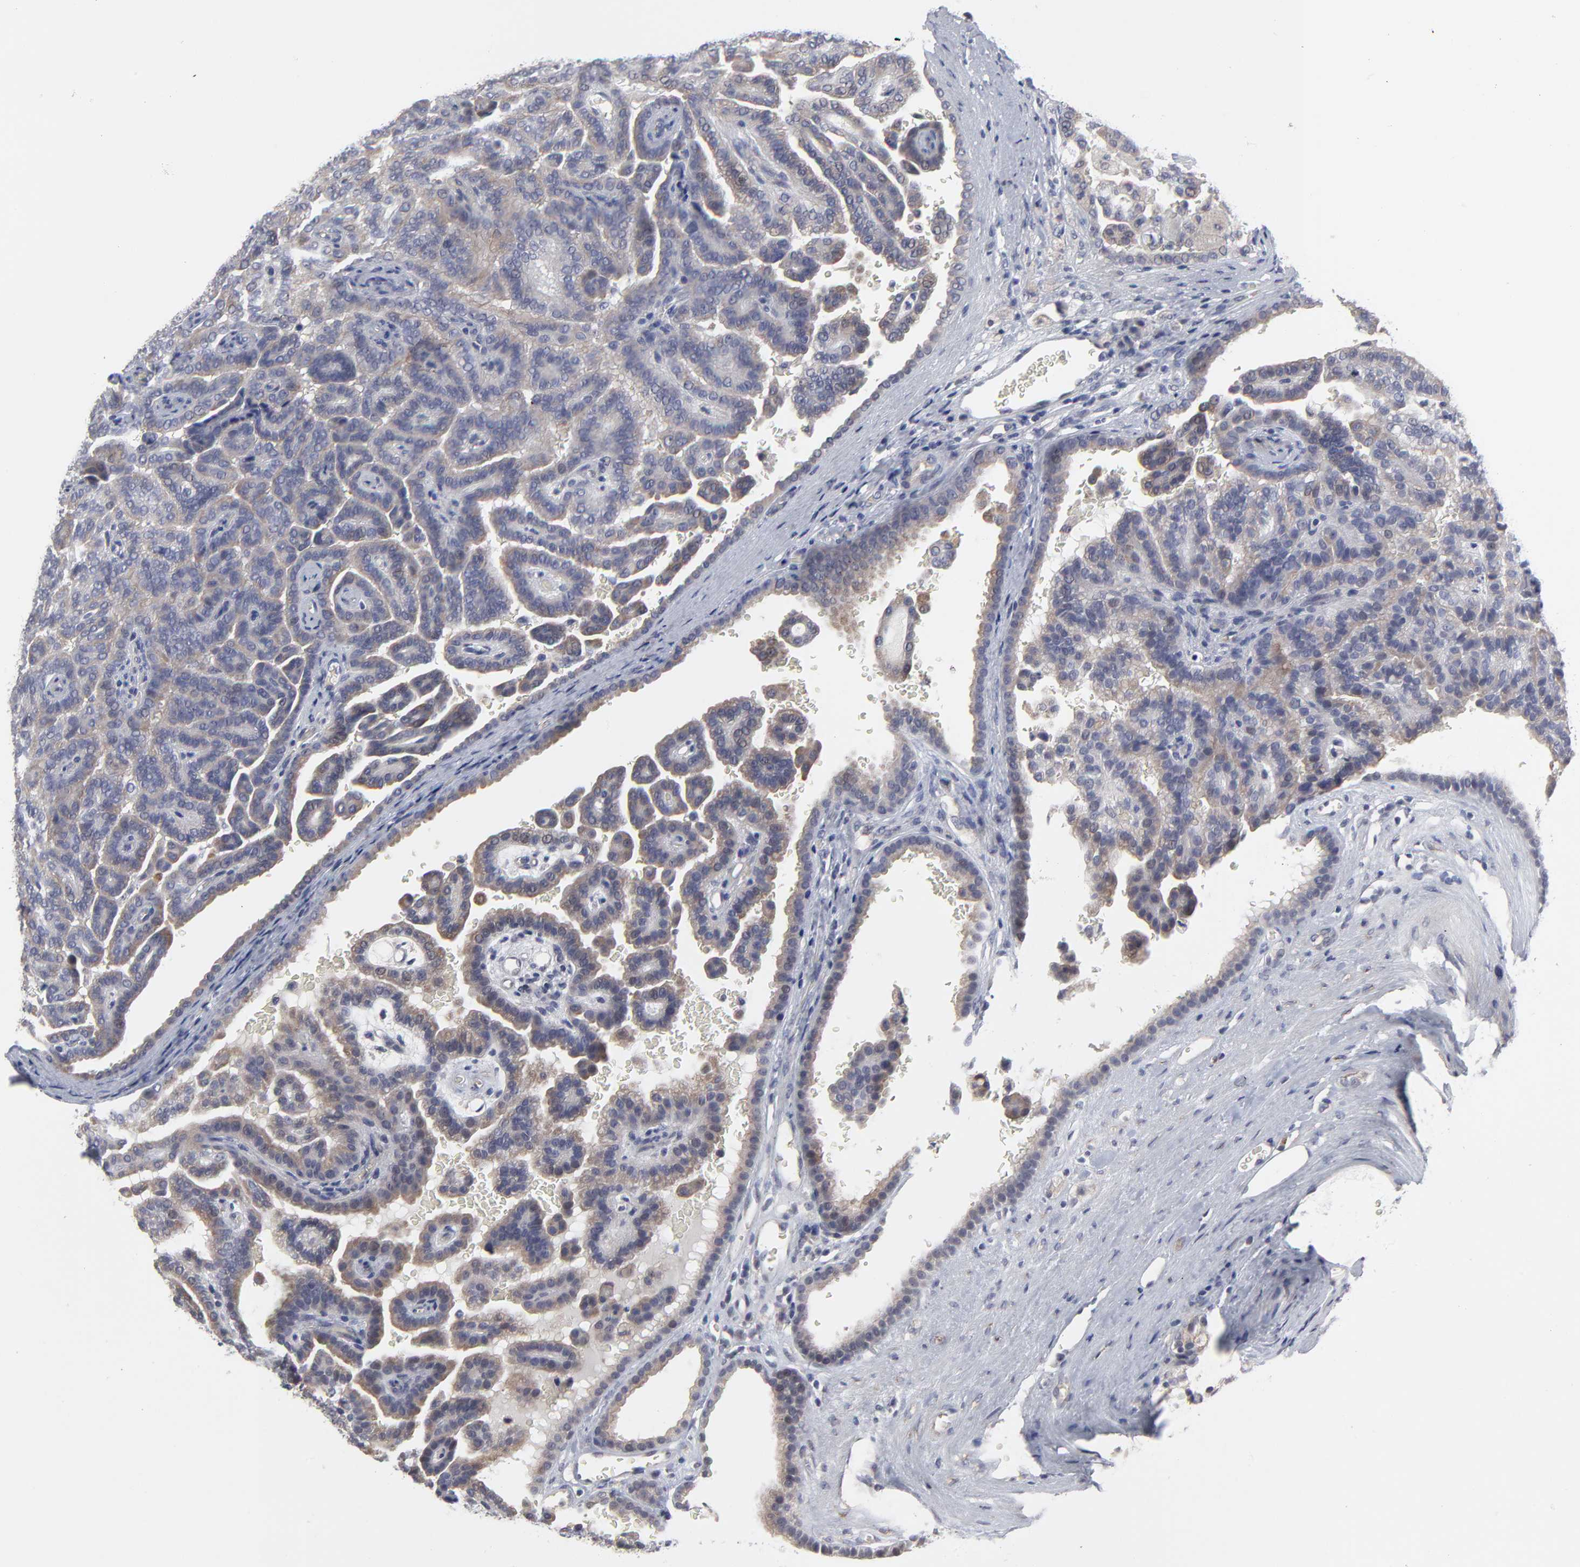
{"staining": {"intensity": "weak", "quantity": "25%-75%", "location": "cytoplasmic/membranous"}, "tissue": "renal cancer", "cell_type": "Tumor cells", "image_type": "cancer", "snomed": [{"axis": "morphology", "description": "Adenocarcinoma, NOS"}, {"axis": "topography", "description": "Kidney"}], "caption": "Immunohistochemistry image of human renal cancer (adenocarcinoma) stained for a protein (brown), which demonstrates low levels of weak cytoplasmic/membranous positivity in about 25%-75% of tumor cells.", "gene": "MAGEA10", "patient": {"sex": "male", "age": 61}}